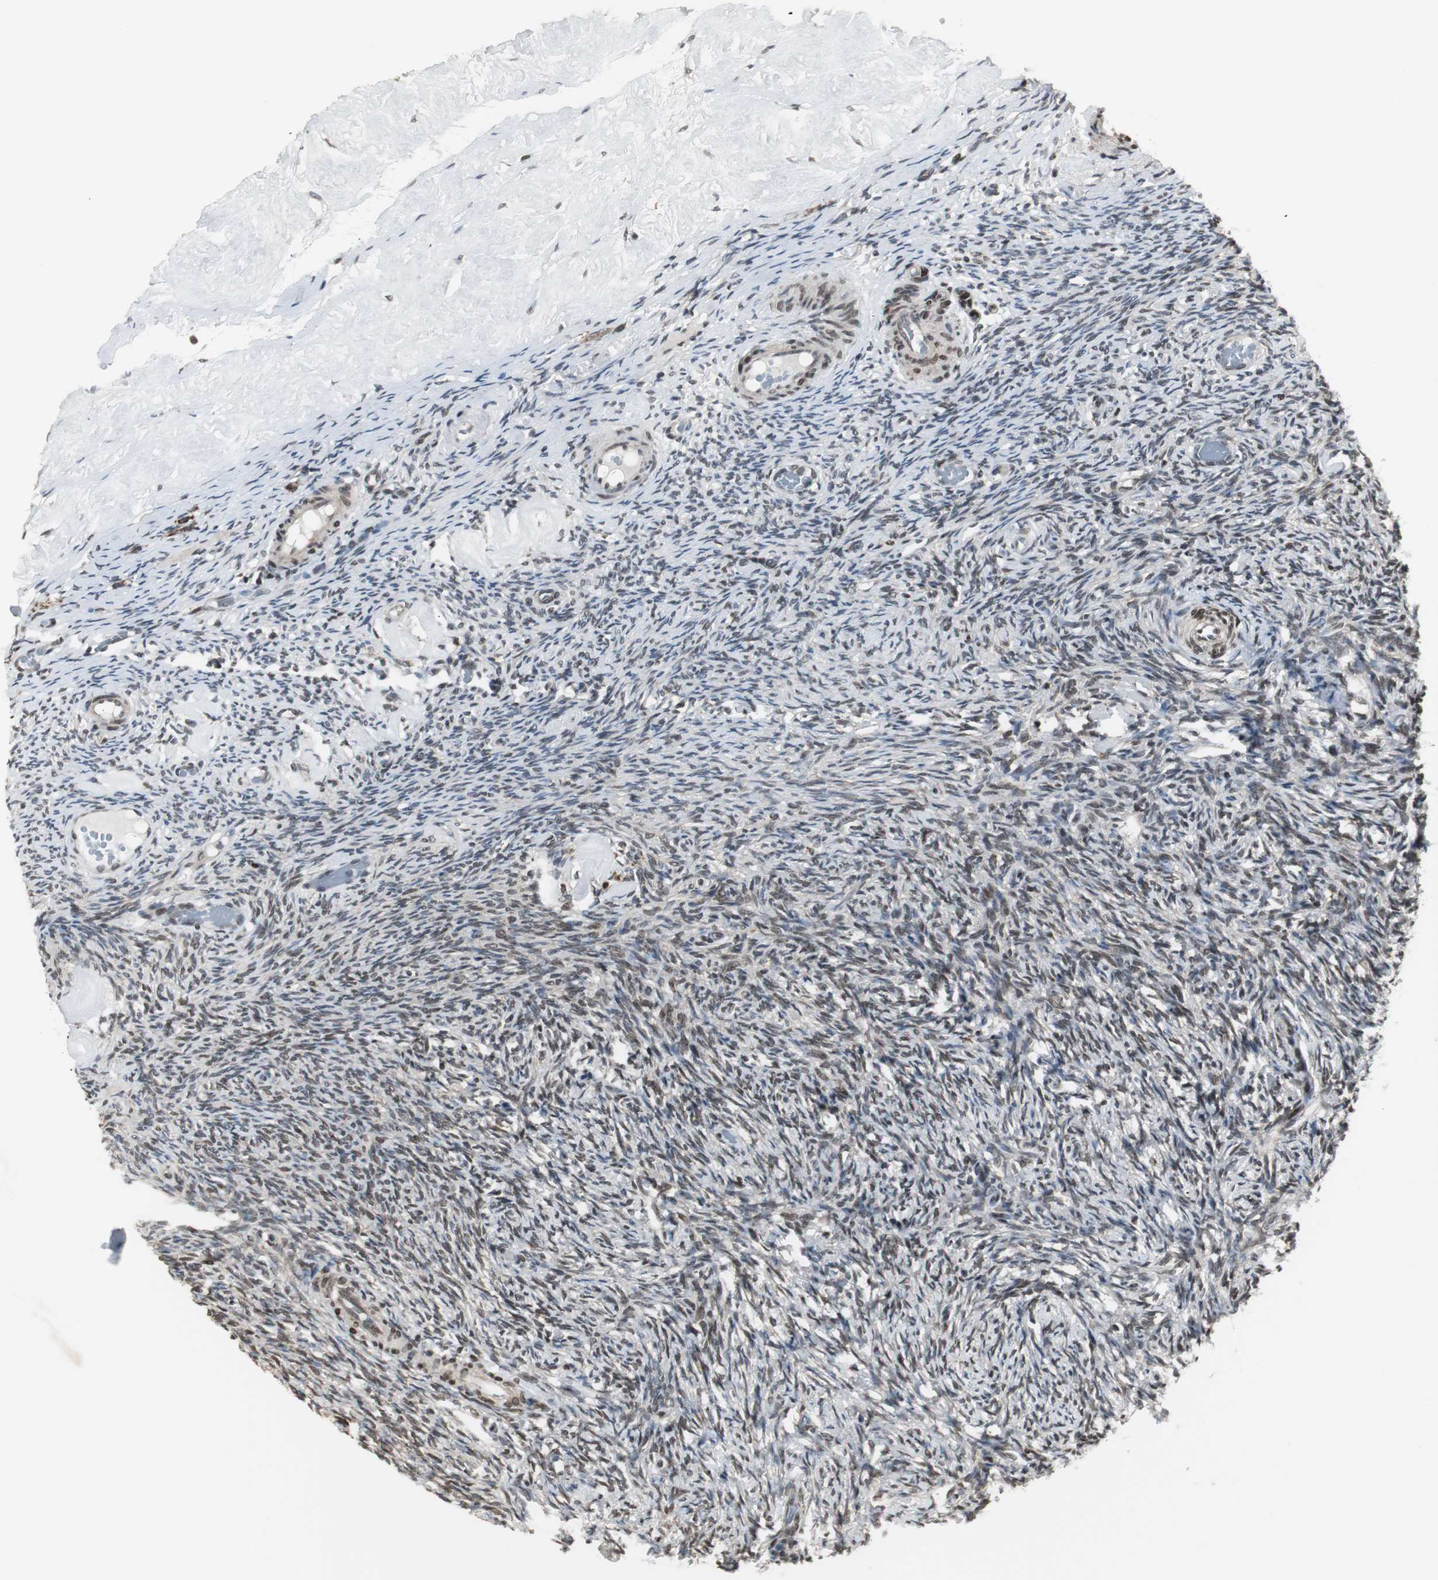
{"staining": {"intensity": "moderate", "quantity": "25%-75%", "location": "nuclear"}, "tissue": "ovary", "cell_type": "Ovarian stroma cells", "image_type": "normal", "snomed": [{"axis": "morphology", "description": "Normal tissue, NOS"}, {"axis": "topography", "description": "Ovary"}], "caption": "Immunohistochemical staining of normal ovary reveals moderate nuclear protein expression in about 25%-75% of ovarian stroma cells.", "gene": "MPG", "patient": {"sex": "female", "age": 60}}